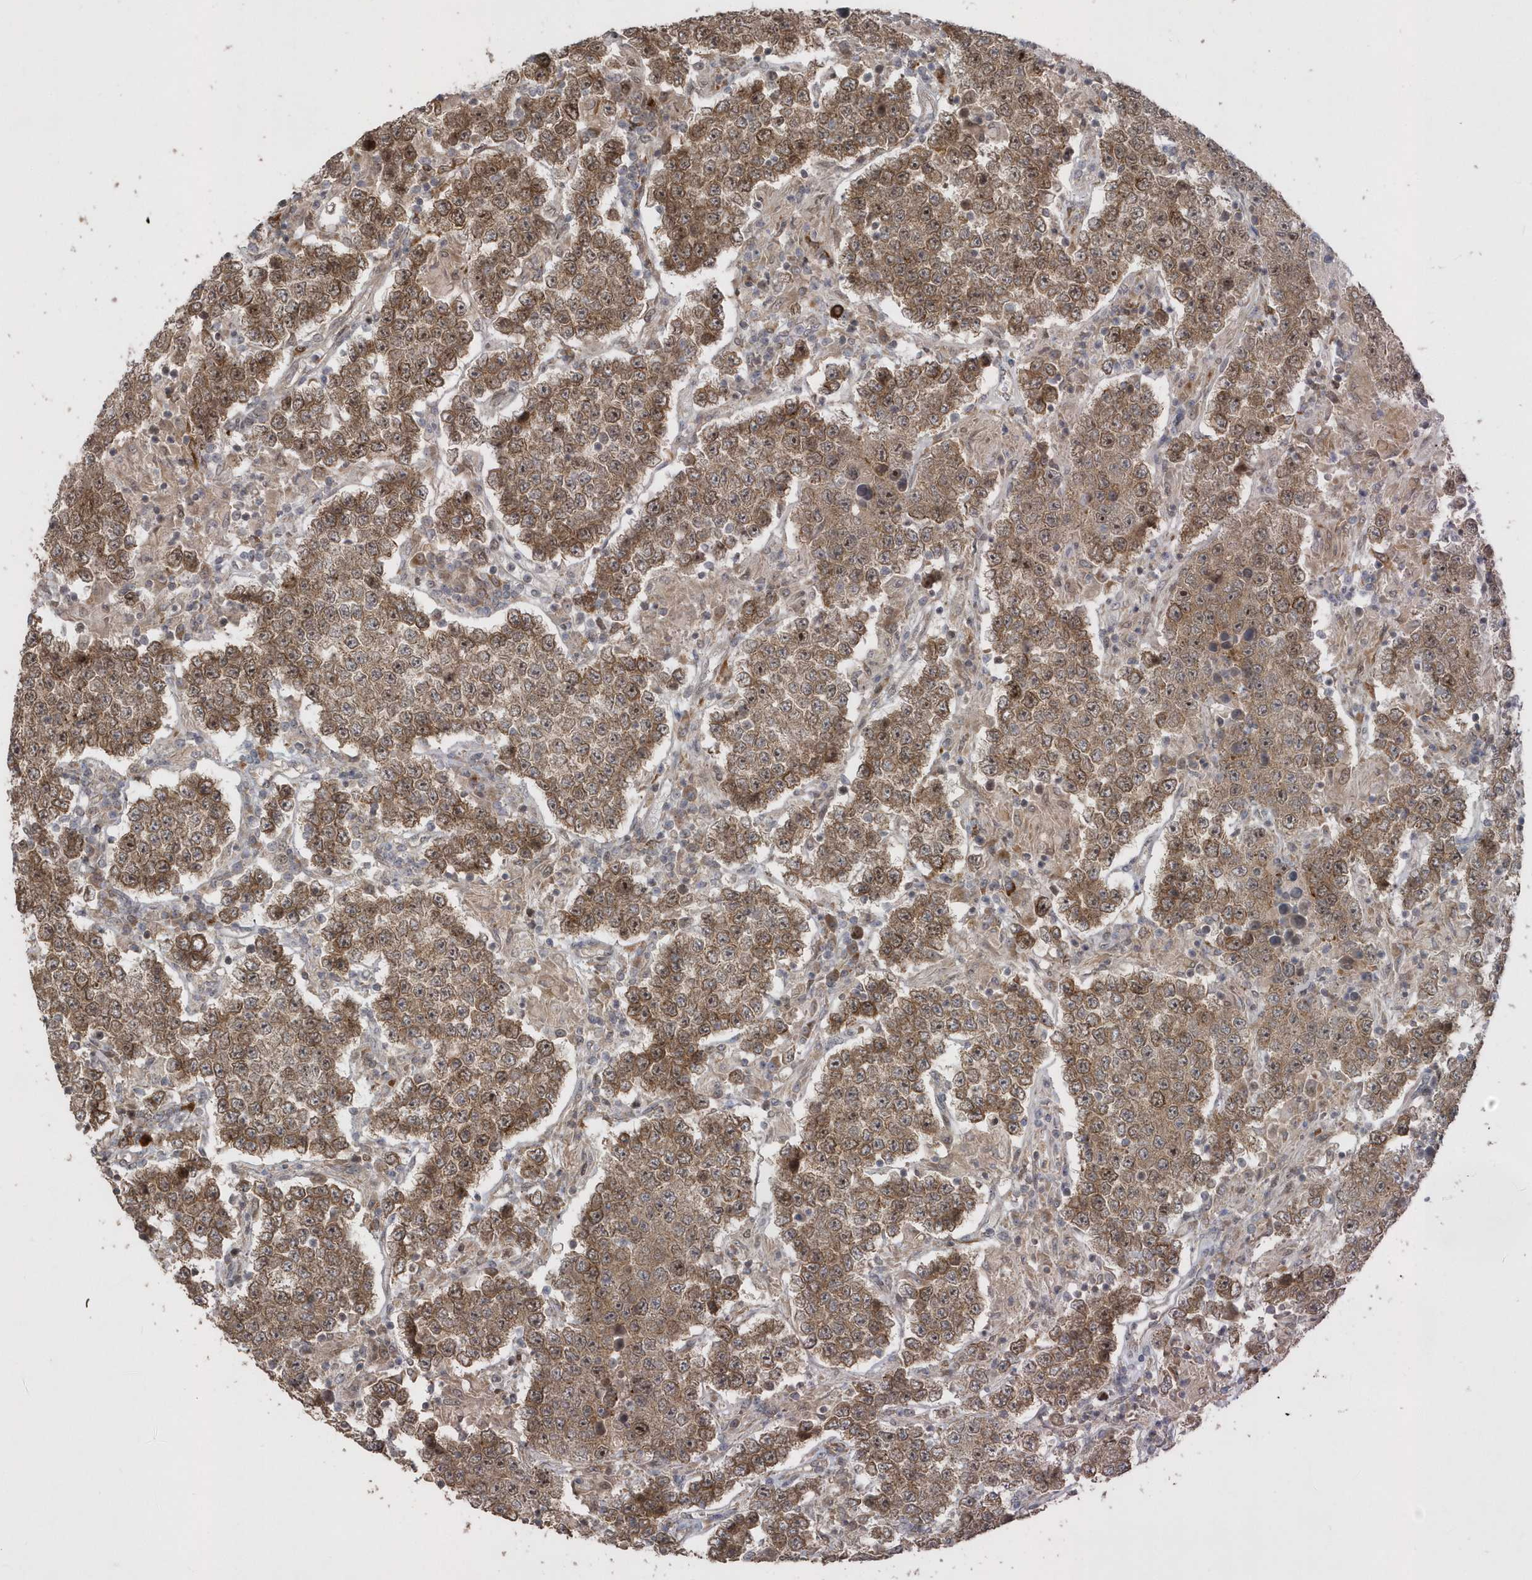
{"staining": {"intensity": "moderate", "quantity": ">75%", "location": "cytoplasmic/membranous,nuclear"}, "tissue": "testis cancer", "cell_type": "Tumor cells", "image_type": "cancer", "snomed": [{"axis": "morphology", "description": "Normal tissue, NOS"}, {"axis": "morphology", "description": "Urothelial carcinoma, High grade"}, {"axis": "morphology", "description": "Seminoma, NOS"}, {"axis": "morphology", "description": "Carcinoma, Embryonal, NOS"}, {"axis": "topography", "description": "Urinary bladder"}, {"axis": "topography", "description": "Testis"}], "caption": "Testis cancer (seminoma) stained with DAB immunohistochemistry (IHC) displays medium levels of moderate cytoplasmic/membranous and nuclear positivity in about >75% of tumor cells.", "gene": "TRAIP", "patient": {"sex": "male", "age": 41}}